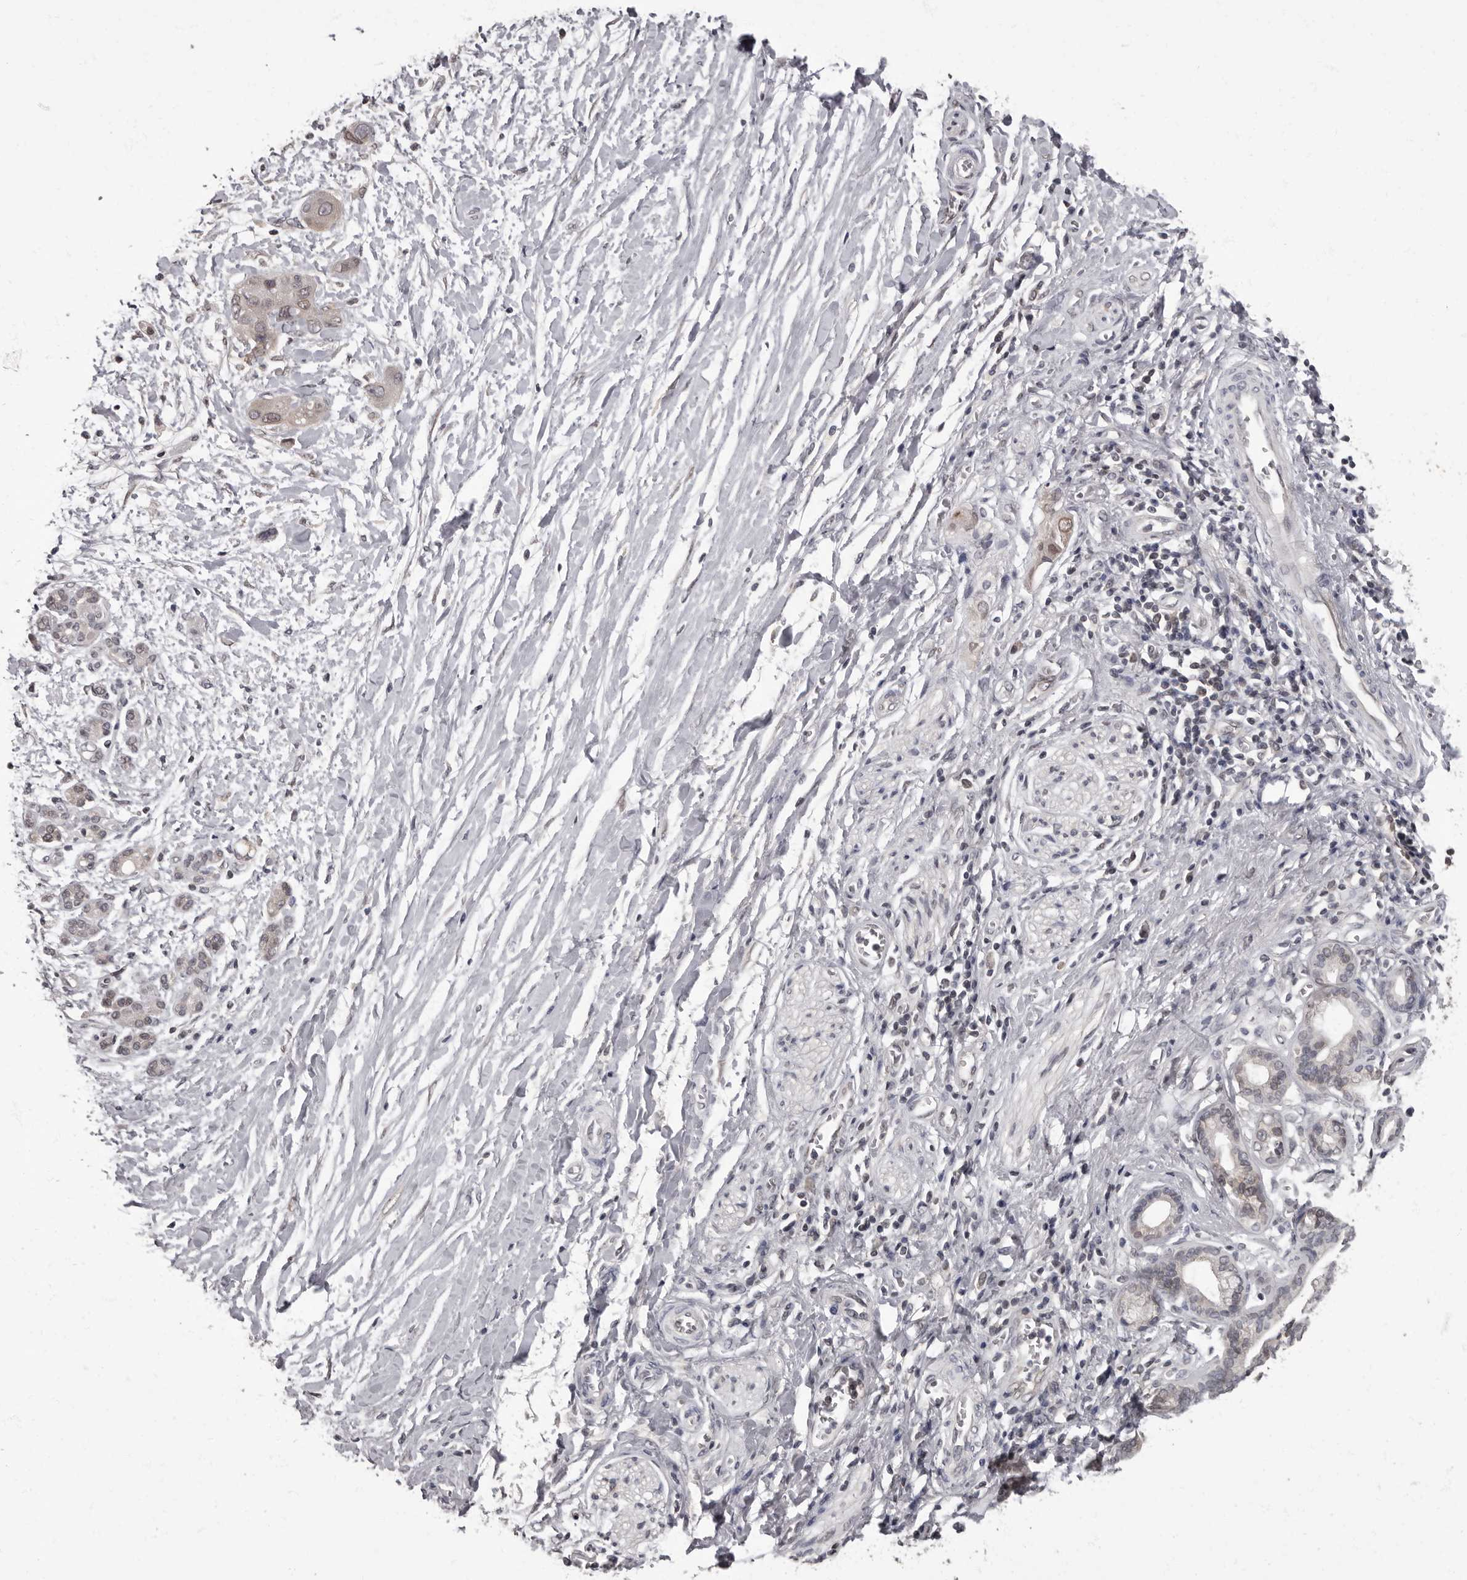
{"staining": {"intensity": "weak", "quantity": "<25%", "location": "nuclear"}, "tissue": "pancreatic cancer", "cell_type": "Tumor cells", "image_type": "cancer", "snomed": [{"axis": "morphology", "description": "Adenocarcinoma, NOS"}, {"axis": "topography", "description": "Pancreas"}], "caption": "Immunohistochemistry (IHC) micrograph of pancreatic cancer stained for a protein (brown), which exhibits no staining in tumor cells. (DAB (3,3'-diaminobenzidine) IHC, high magnification).", "gene": "C1orf50", "patient": {"sex": "female", "age": 72}}